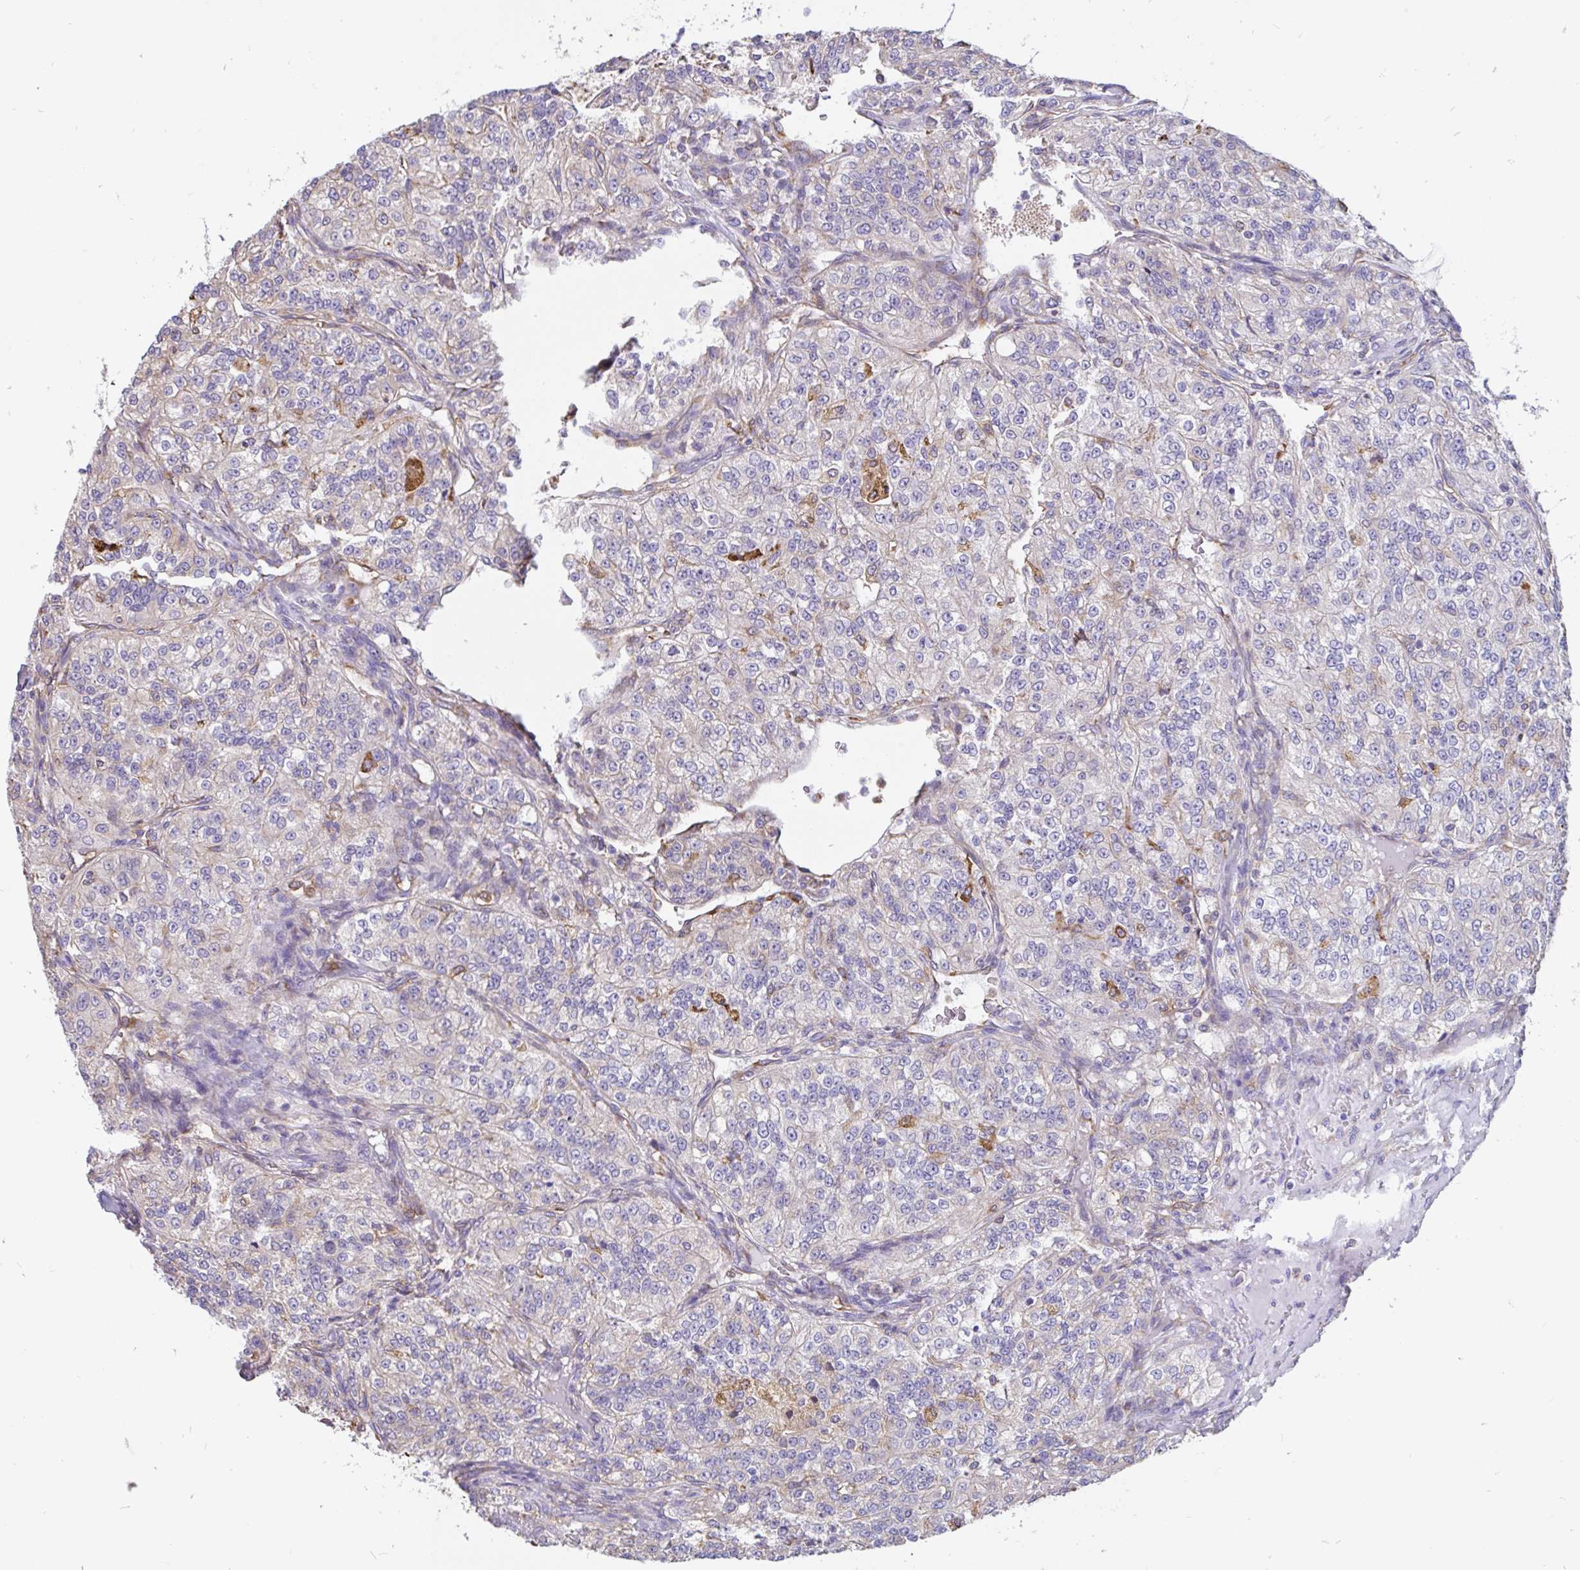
{"staining": {"intensity": "negative", "quantity": "none", "location": "none"}, "tissue": "renal cancer", "cell_type": "Tumor cells", "image_type": "cancer", "snomed": [{"axis": "morphology", "description": "Adenocarcinoma, NOS"}, {"axis": "topography", "description": "Kidney"}], "caption": "The histopathology image displays no significant positivity in tumor cells of renal cancer.", "gene": "EML5", "patient": {"sex": "female", "age": 63}}